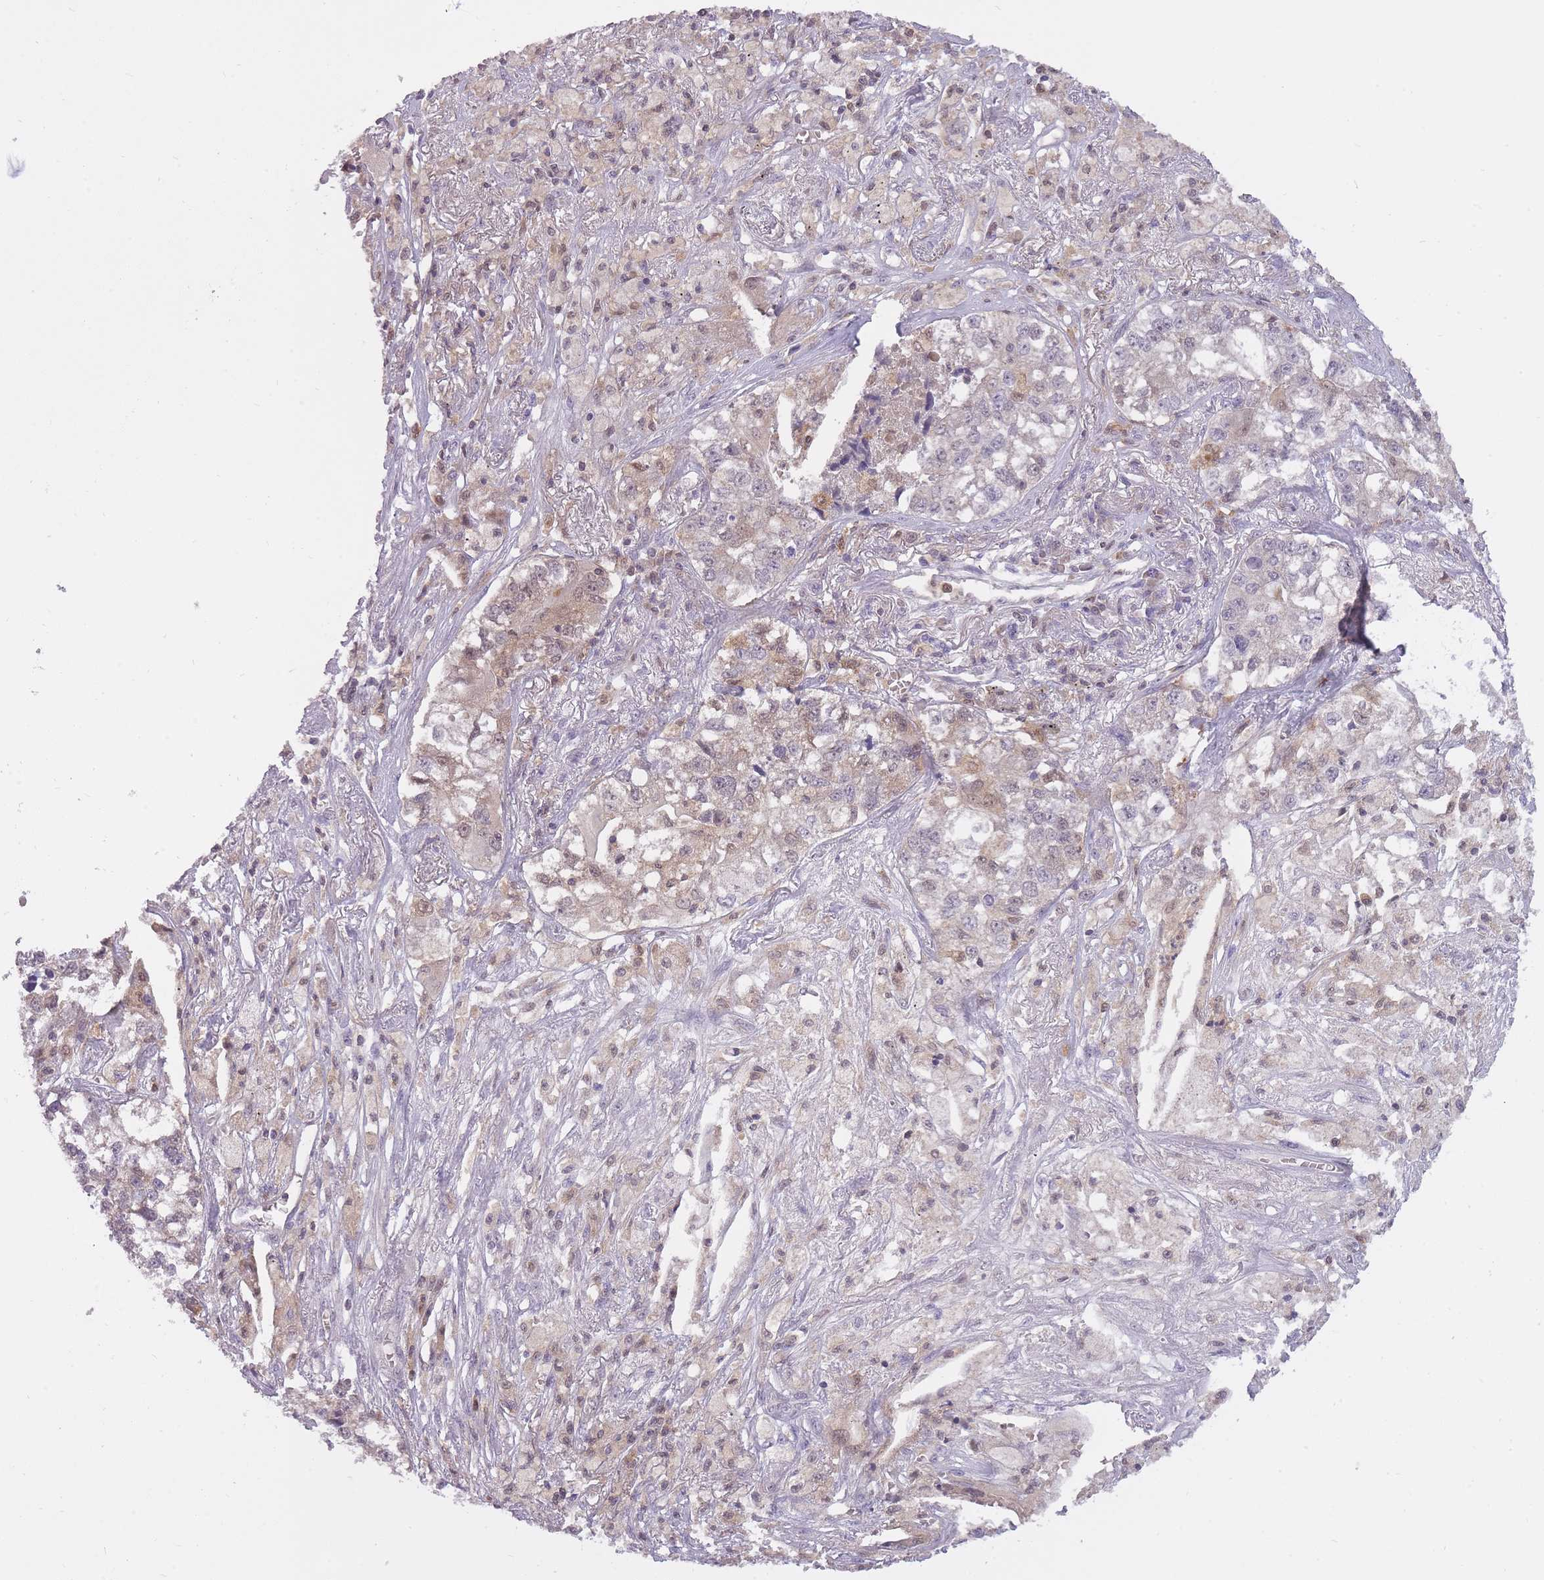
{"staining": {"intensity": "weak", "quantity": "25%-75%", "location": "cytoplasmic/membranous,nuclear"}, "tissue": "lung cancer", "cell_type": "Tumor cells", "image_type": "cancer", "snomed": [{"axis": "morphology", "description": "Adenocarcinoma, NOS"}, {"axis": "topography", "description": "Lung"}], "caption": "Brown immunohistochemical staining in human adenocarcinoma (lung) demonstrates weak cytoplasmic/membranous and nuclear expression in about 25%-75% of tumor cells. (Stains: DAB (3,3'-diaminobenzidine) in brown, nuclei in blue, Microscopy: brightfield microscopy at high magnification).", "gene": "CXorf38", "patient": {"sex": "male", "age": 49}}